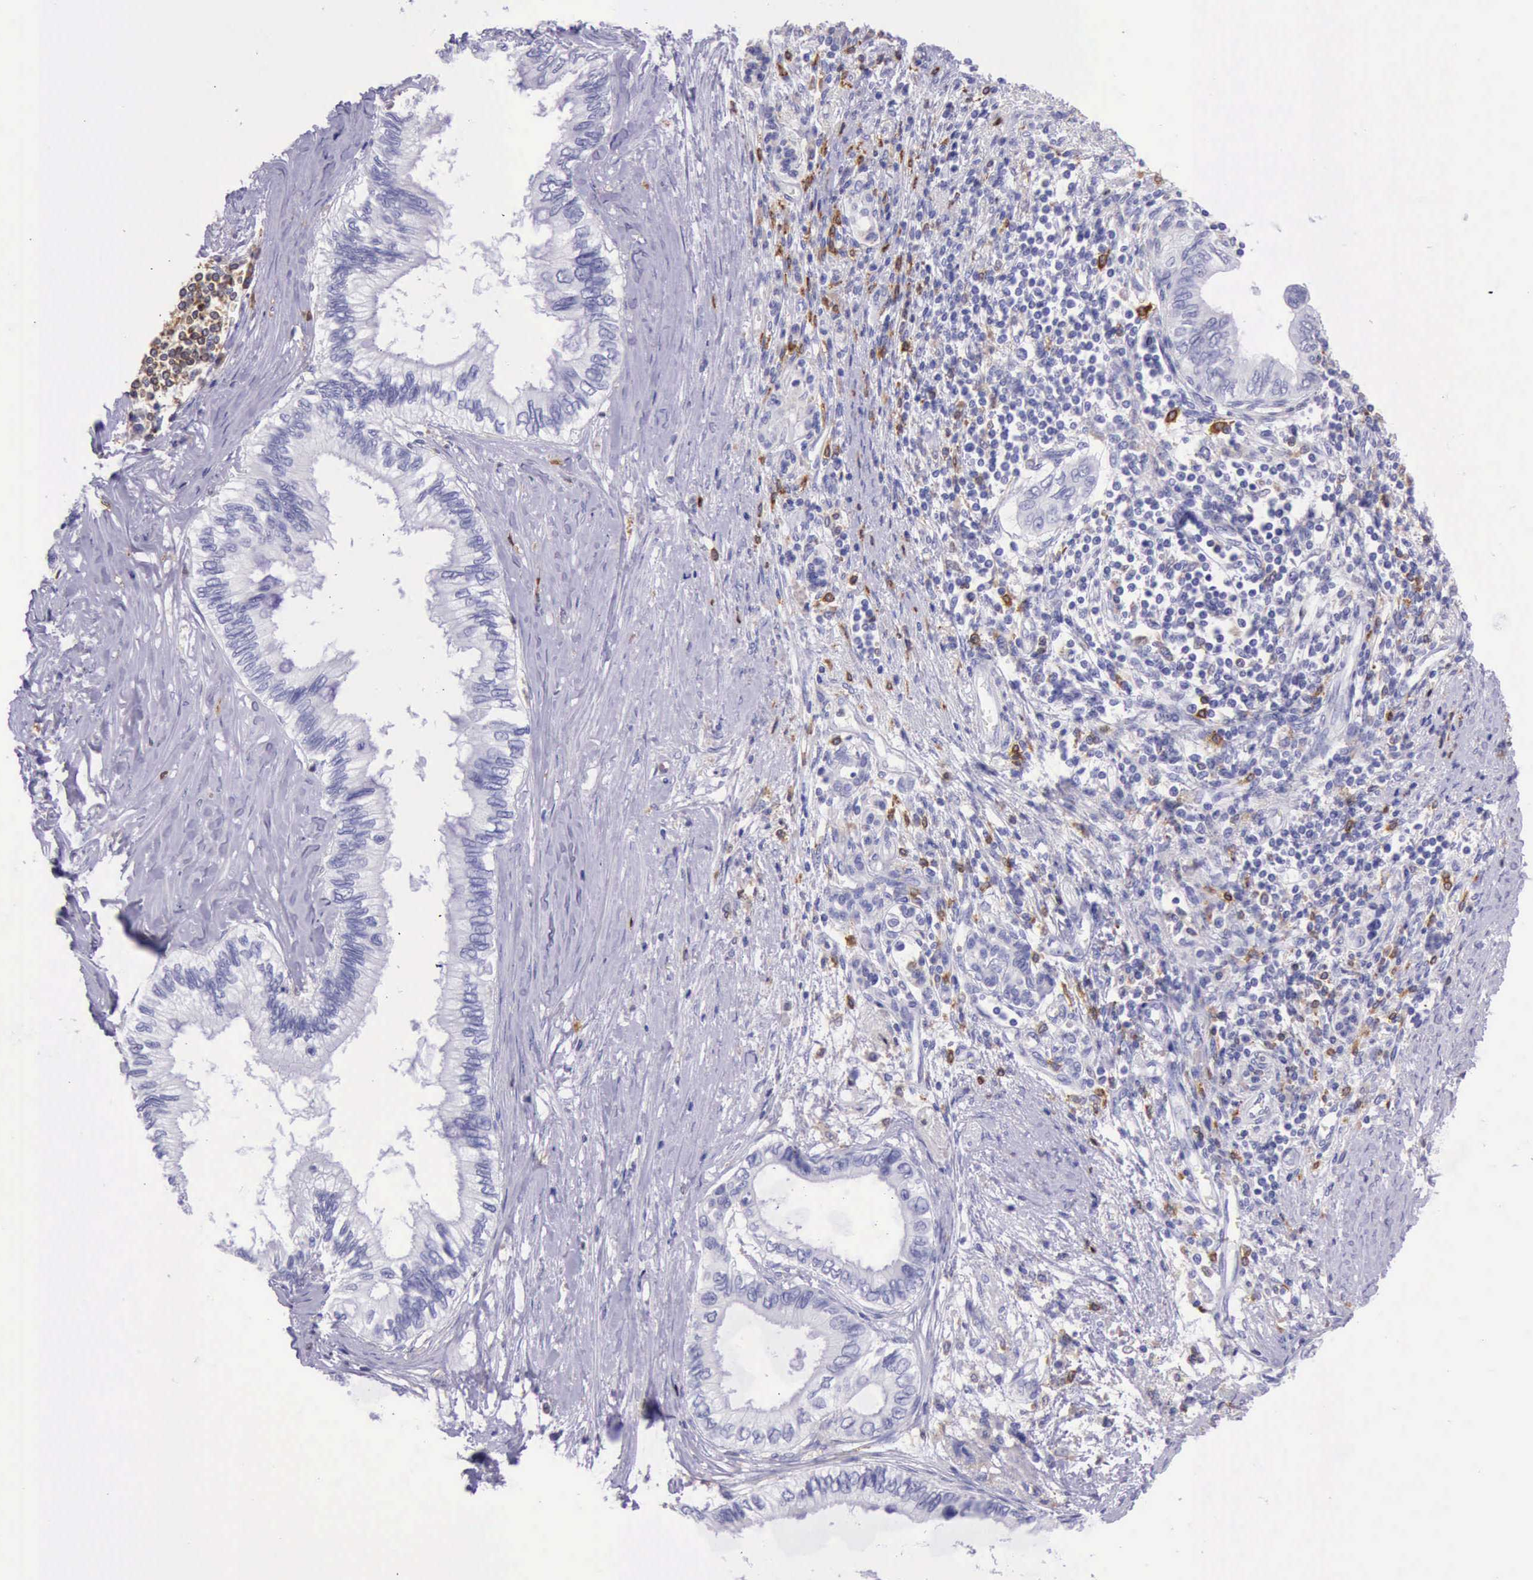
{"staining": {"intensity": "negative", "quantity": "none", "location": "none"}, "tissue": "pancreatic cancer", "cell_type": "Tumor cells", "image_type": "cancer", "snomed": [{"axis": "morphology", "description": "Adenocarcinoma, NOS"}, {"axis": "topography", "description": "Pancreas"}], "caption": "Human pancreatic adenocarcinoma stained for a protein using immunohistochemistry shows no staining in tumor cells.", "gene": "BTK", "patient": {"sex": "female", "age": 66}}